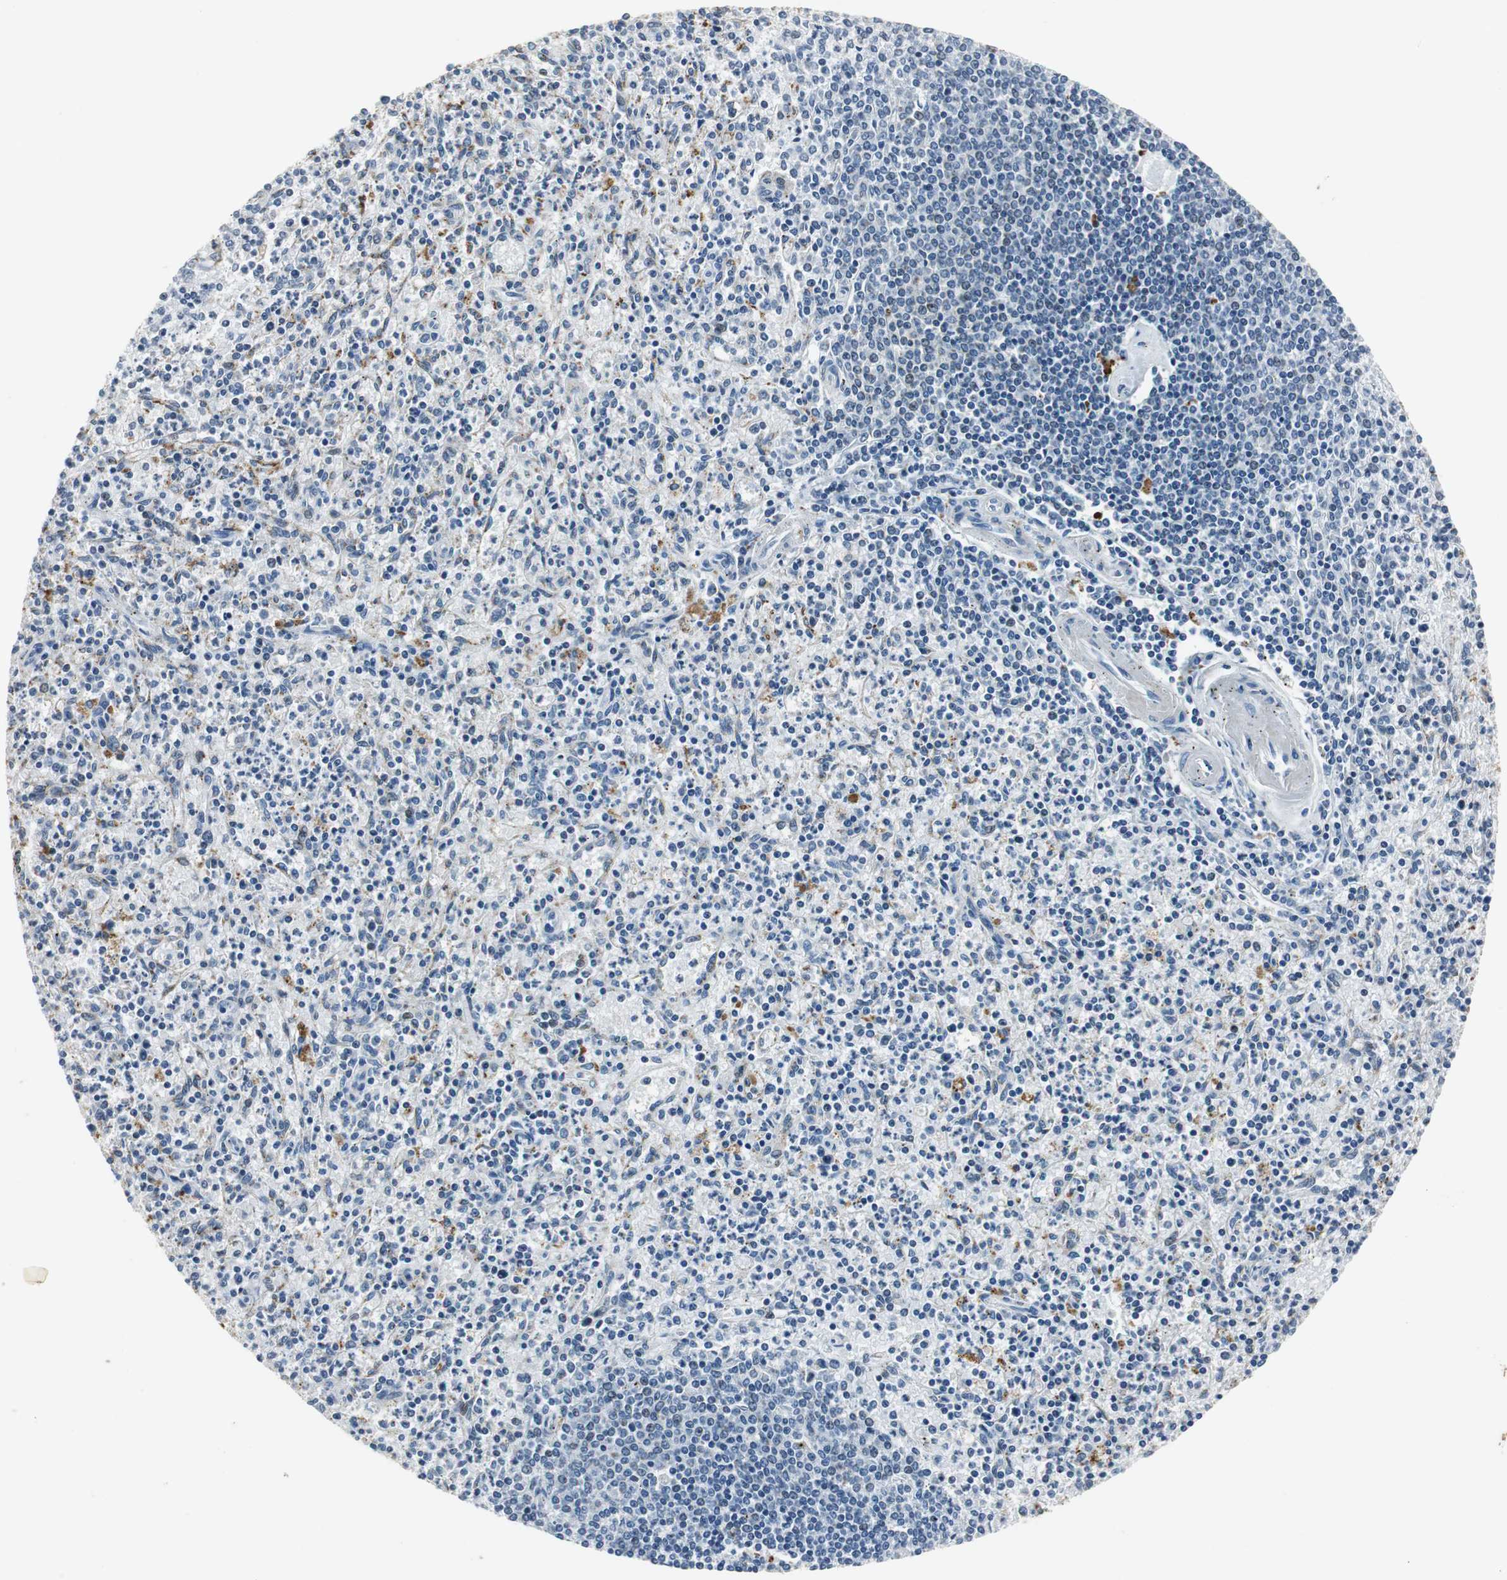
{"staining": {"intensity": "negative", "quantity": "none", "location": "none"}, "tissue": "spleen", "cell_type": "Cells in red pulp", "image_type": "normal", "snomed": [{"axis": "morphology", "description": "Normal tissue, NOS"}, {"axis": "topography", "description": "Spleen"}], "caption": "High power microscopy histopathology image of an immunohistochemistry (IHC) image of normal spleen, revealing no significant expression in cells in red pulp. (Brightfield microscopy of DAB immunohistochemistry at high magnification).", "gene": "NLGN1", "patient": {"sex": "male", "age": 72}}